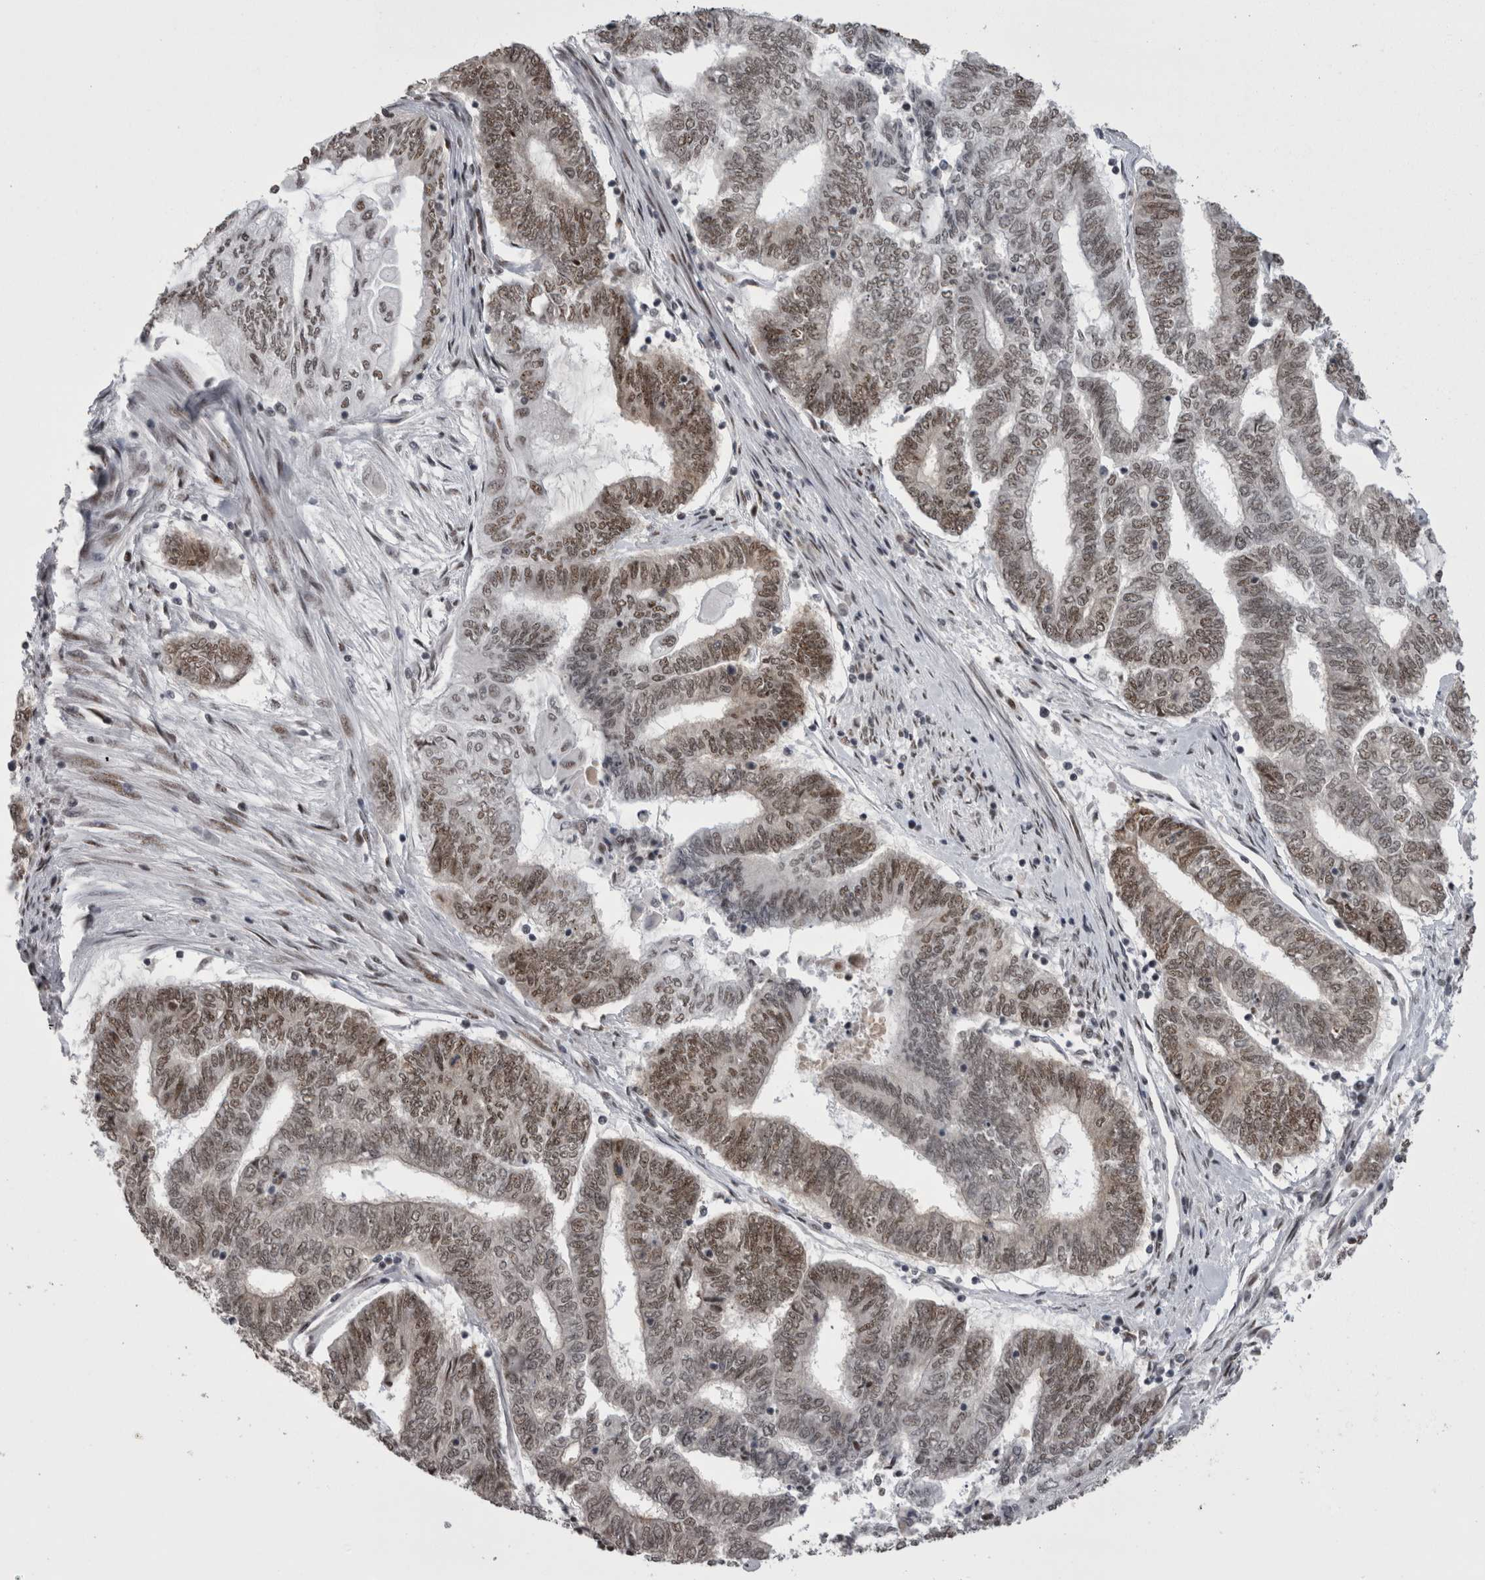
{"staining": {"intensity": "weak", "quantity": ">75%", "location": "nuclear"}, "tissue": "endometrial cancer", "cell_type": "Tumor cells", "image_type": "cancer", "snomed": [{"axis": "morphology", "description": "Adenocarcinoma, NOS"}, {"axis": "topography", "description": "Uterus"}, {"axis": "topography", "description": "Endometrium"}], "caption": "Immunohistochemistry (IHC) (DAB) staining of endometrial cancer (adenocarcinoma) demonstrates weak nuclear protein positivity in about >75% of tumor cells.", "gene": "SNRNP40", "patient": {"sex": "female", "age": 70}}